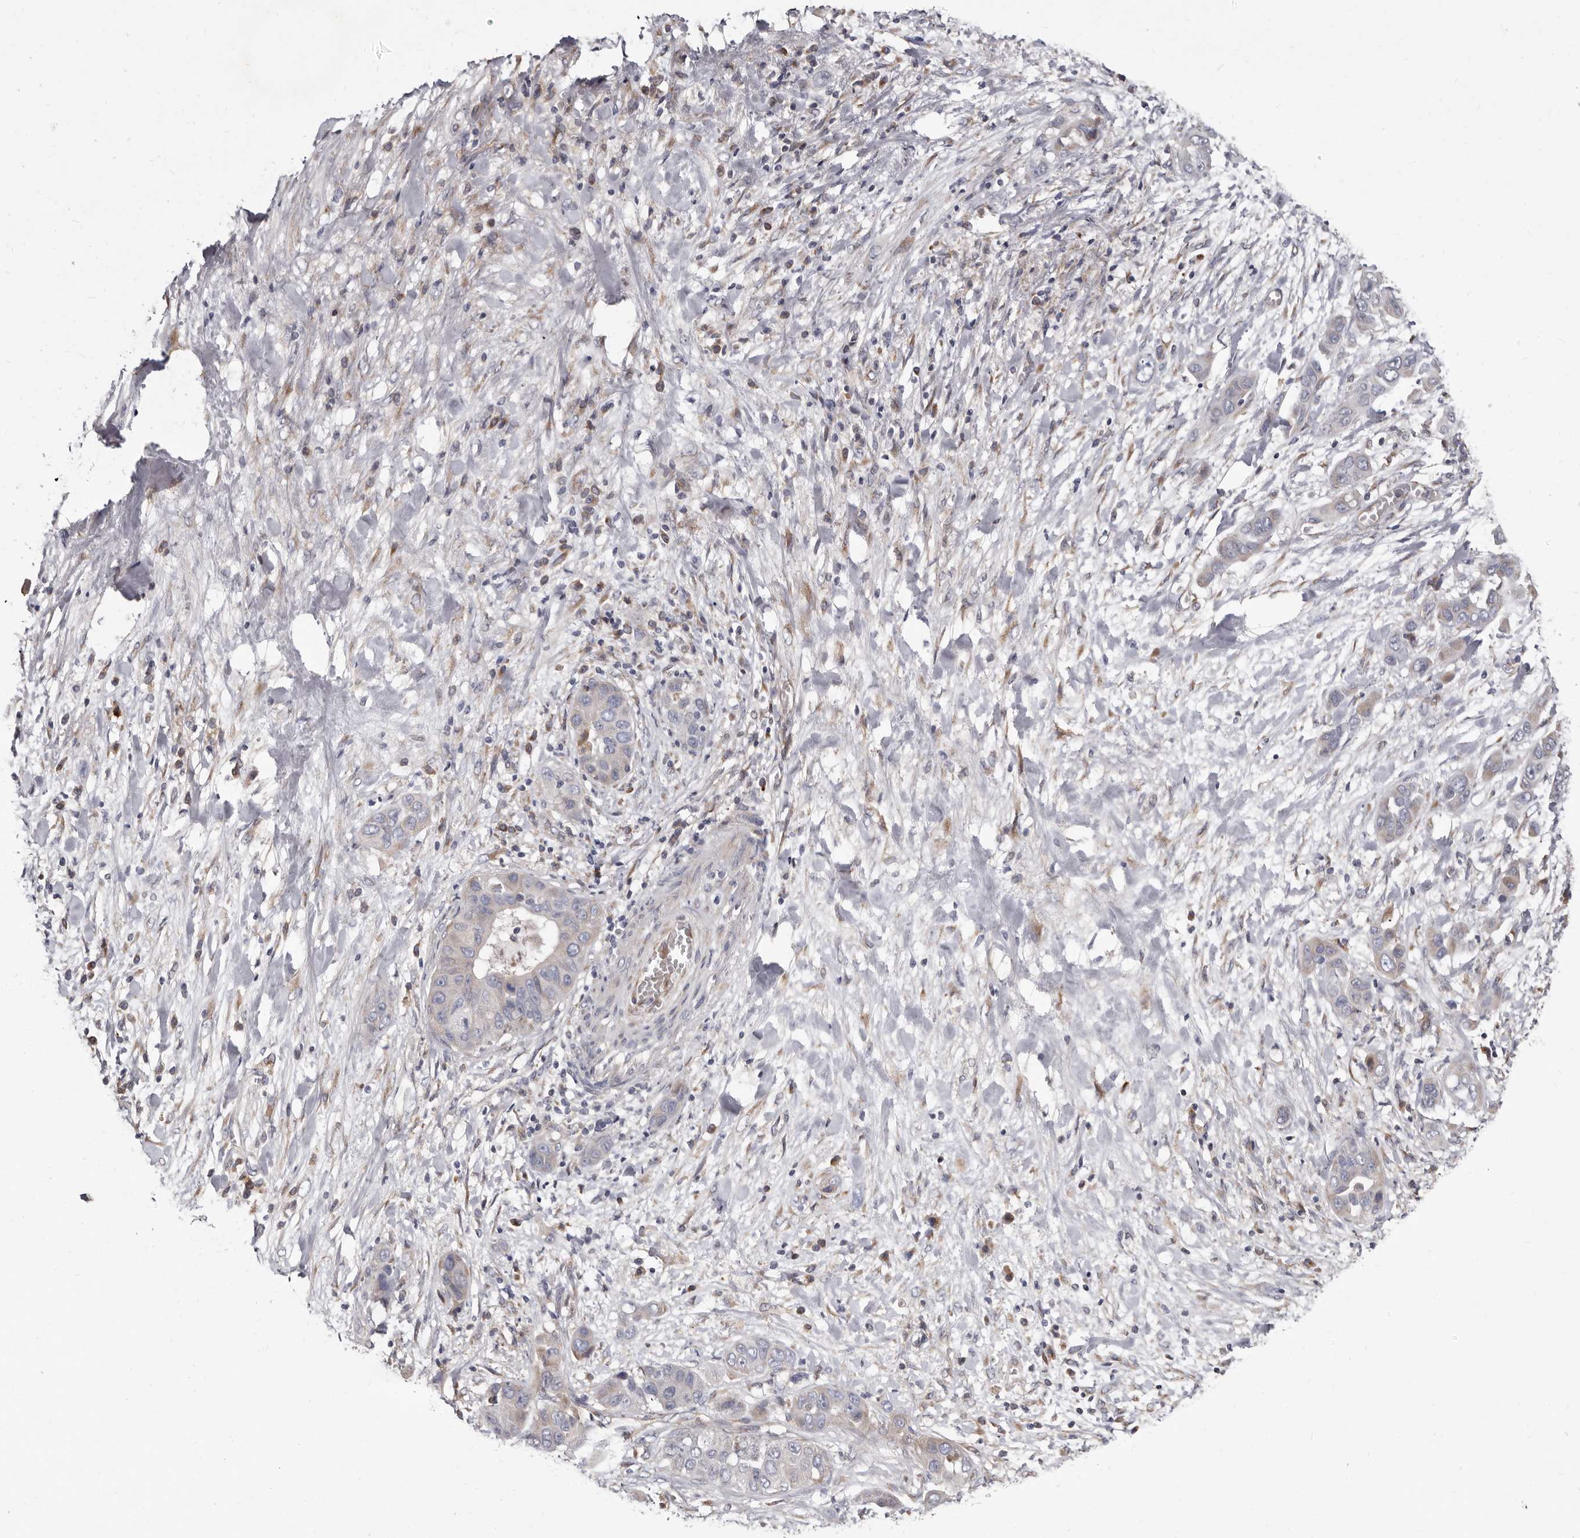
{"staining": {"intensity": "negative", "quantity": "none", "location": "none"}, "tissue": "liver cancer", "cell_type": "Tumor cells", "image_type": "cancer", "snomed": [{"axis": "morphology", "description": "Cholangiocarcinoma"}, {"axis": "topography", "description": "Liver"}], "caption": "A histopathology image of cholangiocarcinoma (liver) stained for a protein reveals no brown staining in tumor cells.", "gene": "ASIC5", "patient": {"sex": "female", "age": 52}}